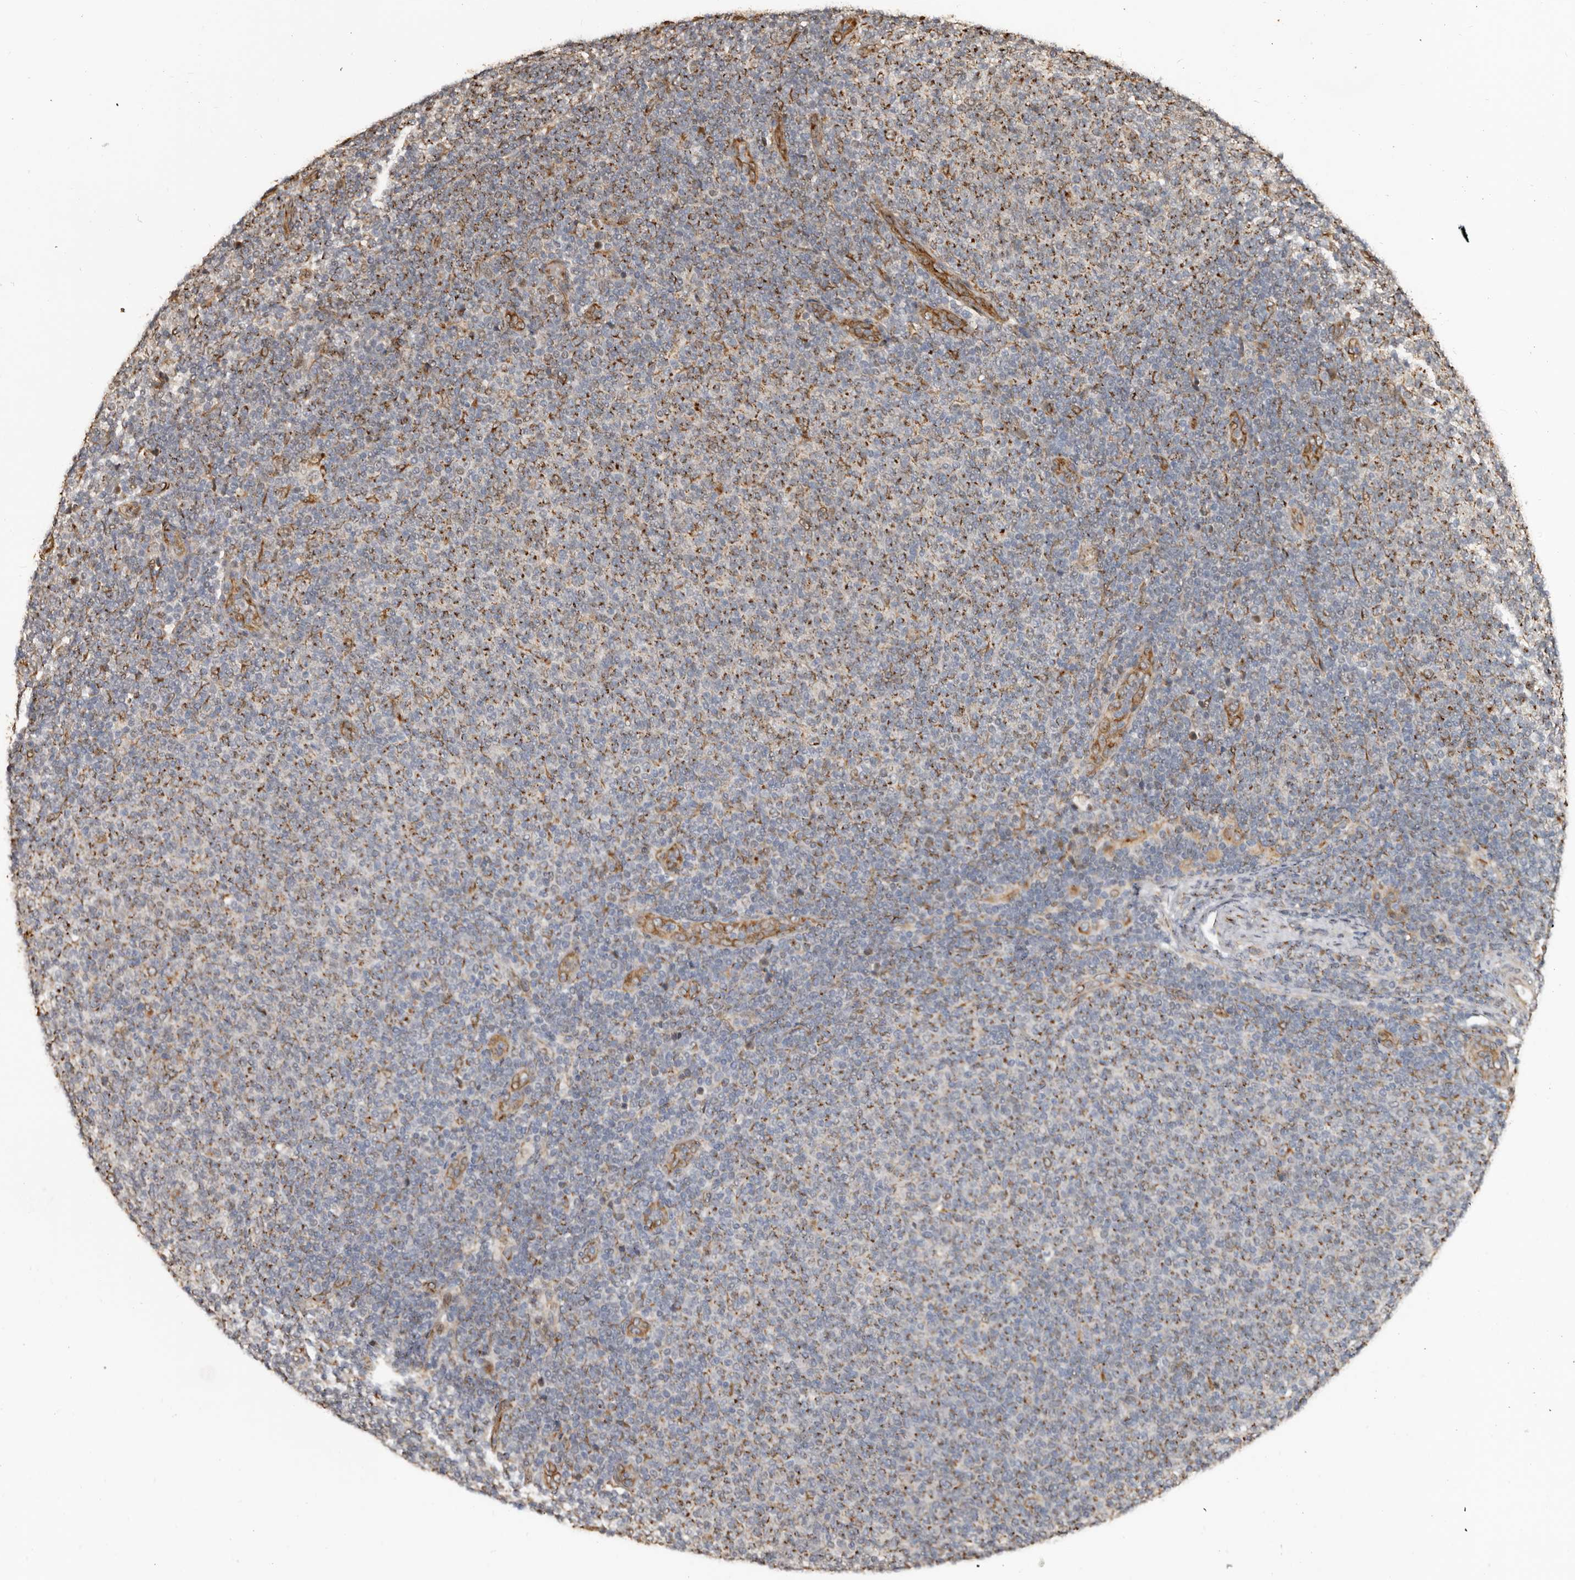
{"staining": {"intensity": "moderate", "quantity": "<25%", "location": "cytoplasmic/membranous"}, "tissue": "lymphoma", "cell_type": "Tumor cells", "image_type": "cancer", "snomed": [{"axis": "morphology", "description": "Malignant lymphoma, non-Hodgkin's type, Low grade"}, {"axis": "topography", "description": "Lymph node"}], "caption": "A brown stain highlights moderate cytoplasmic/membranous expression of a protein in human lymphoma tumor cells.", "gene": "ENTREP1", "patient": {"sex": "male", "age": 66}}